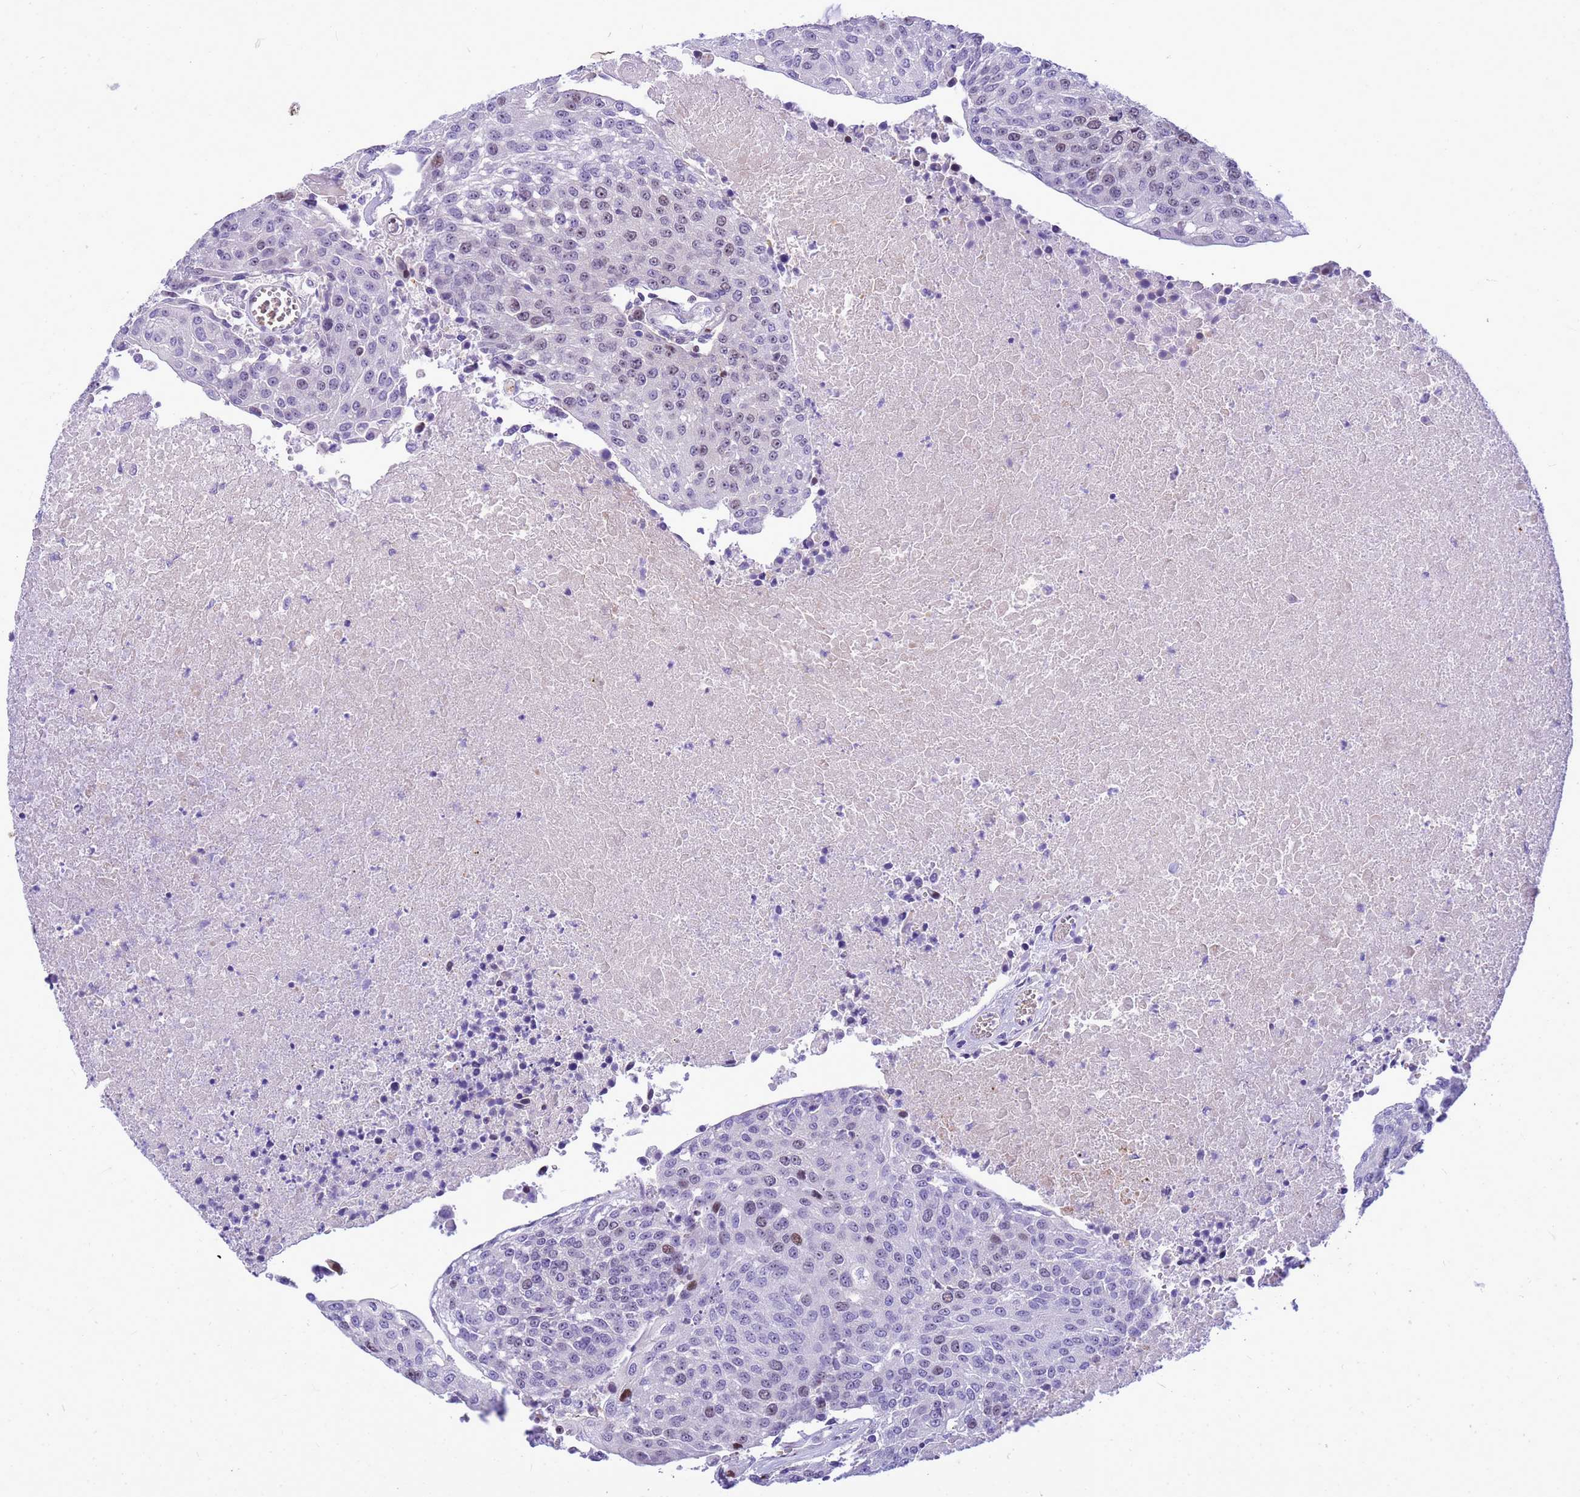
{"staining": {"intensity": "moderate", "quantity": "<25%", "location": "nuclear"}, "tissue": "urothelial cancer", "cell_type": "Tumor cells", "image_type": "cancer", "snomed": [{"axis": "morphology", "description": "Urothelial carcinoma, High grade"}, {"axis": "topography", "description": "Urinary bladder"}], "caption": "Human urothelial cancer stained for a protein (brown) reveals moderate nuclear positive expression in about <25% of tumor cells.", "gene": "ADAMTS7", "patient": {"sex": "female", "age": 85}}